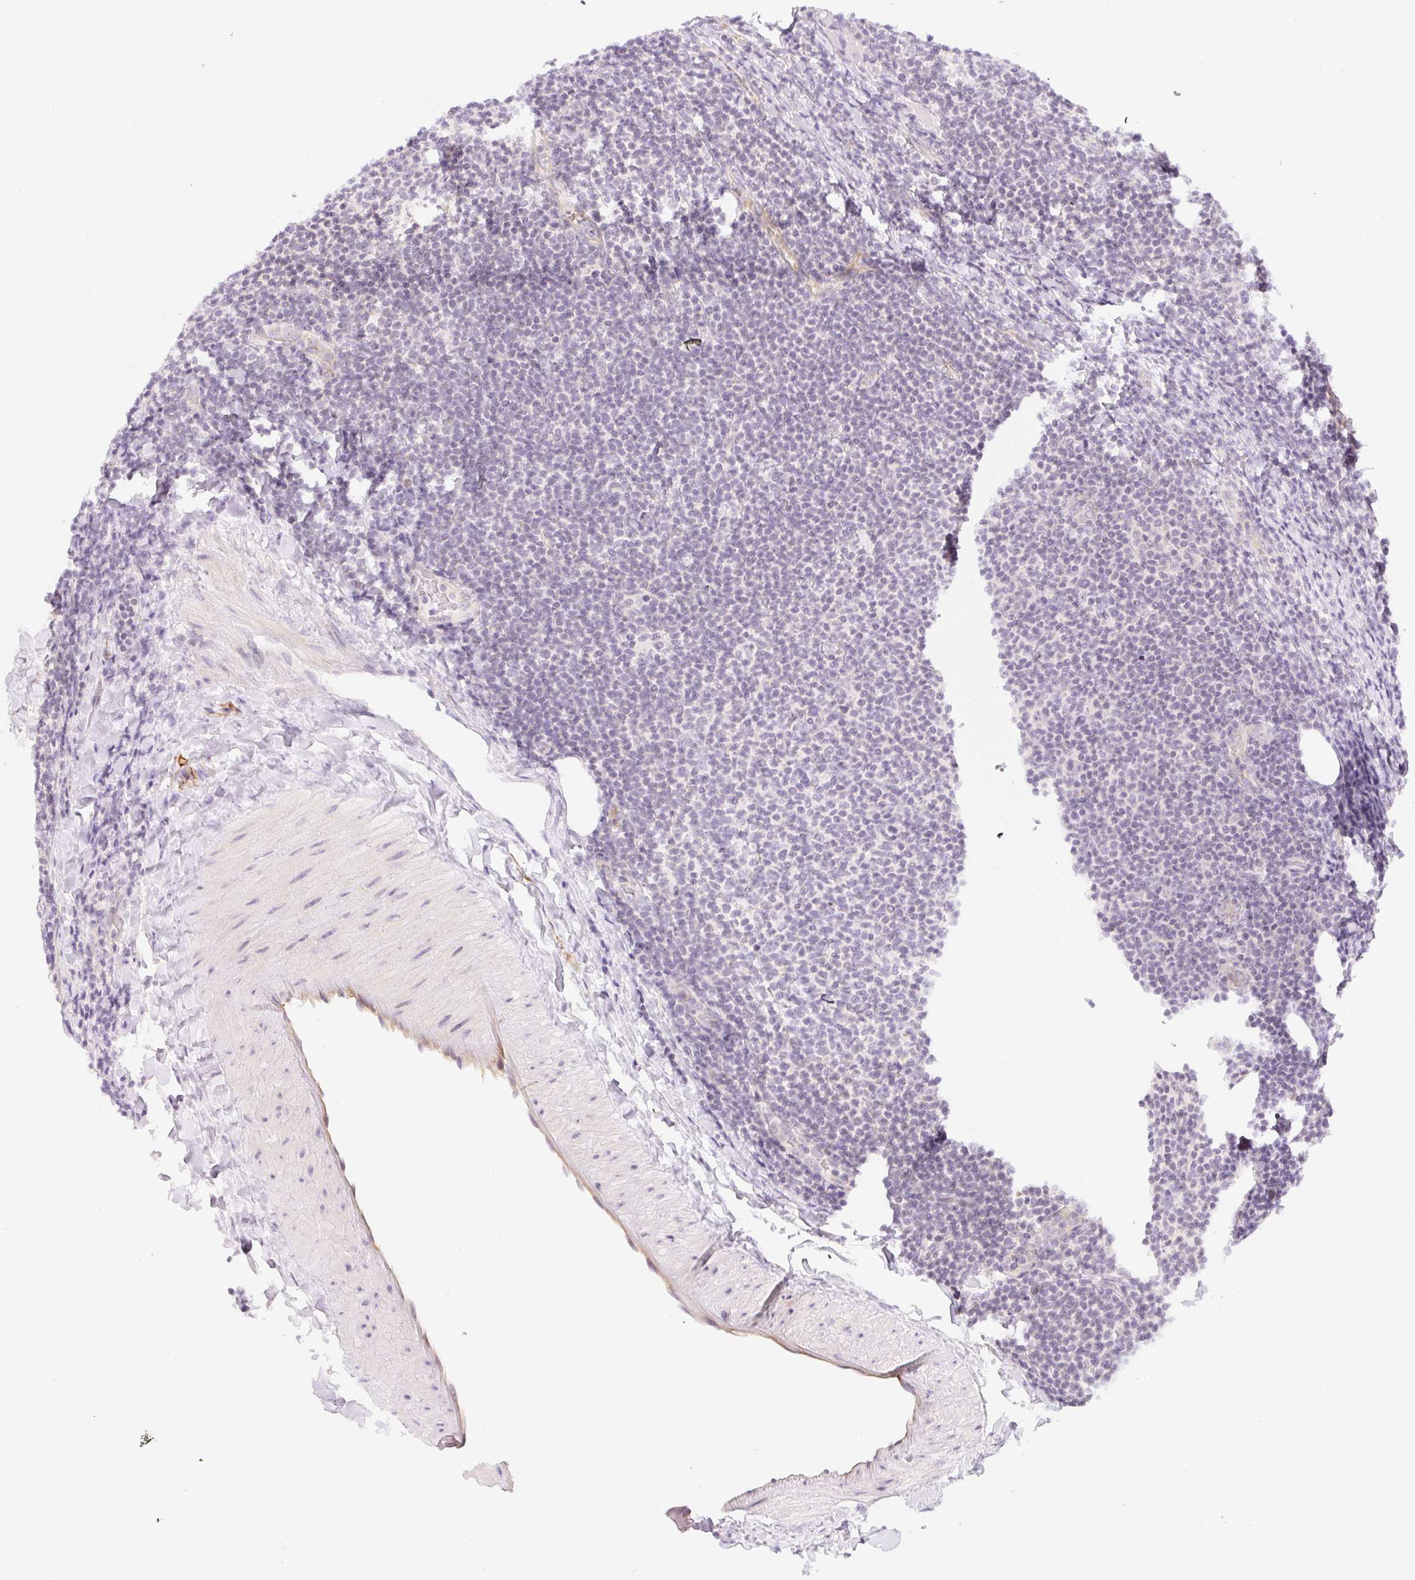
{"staining": {"intensity": "negative", "quantity": "none", "location": "none"}, "tissue": "lymphoma", "cell_type": "Tumor cells", "image_type": "cancer", "snomed": [{"axis": "morphology", "description": "Malignant lymphoma, non-Hodgkin's type, Low grade"}, {"axis": "topography", "description": "Lymph node"}], "caption": "Immunohistochemical staining of malignant lymphoma, non-Hodgkin's type (low-grade) exhibits no significant staining in tumor cells.", "gene": "CASKIN1", "patient": {"sex": "male", "age": 66}}